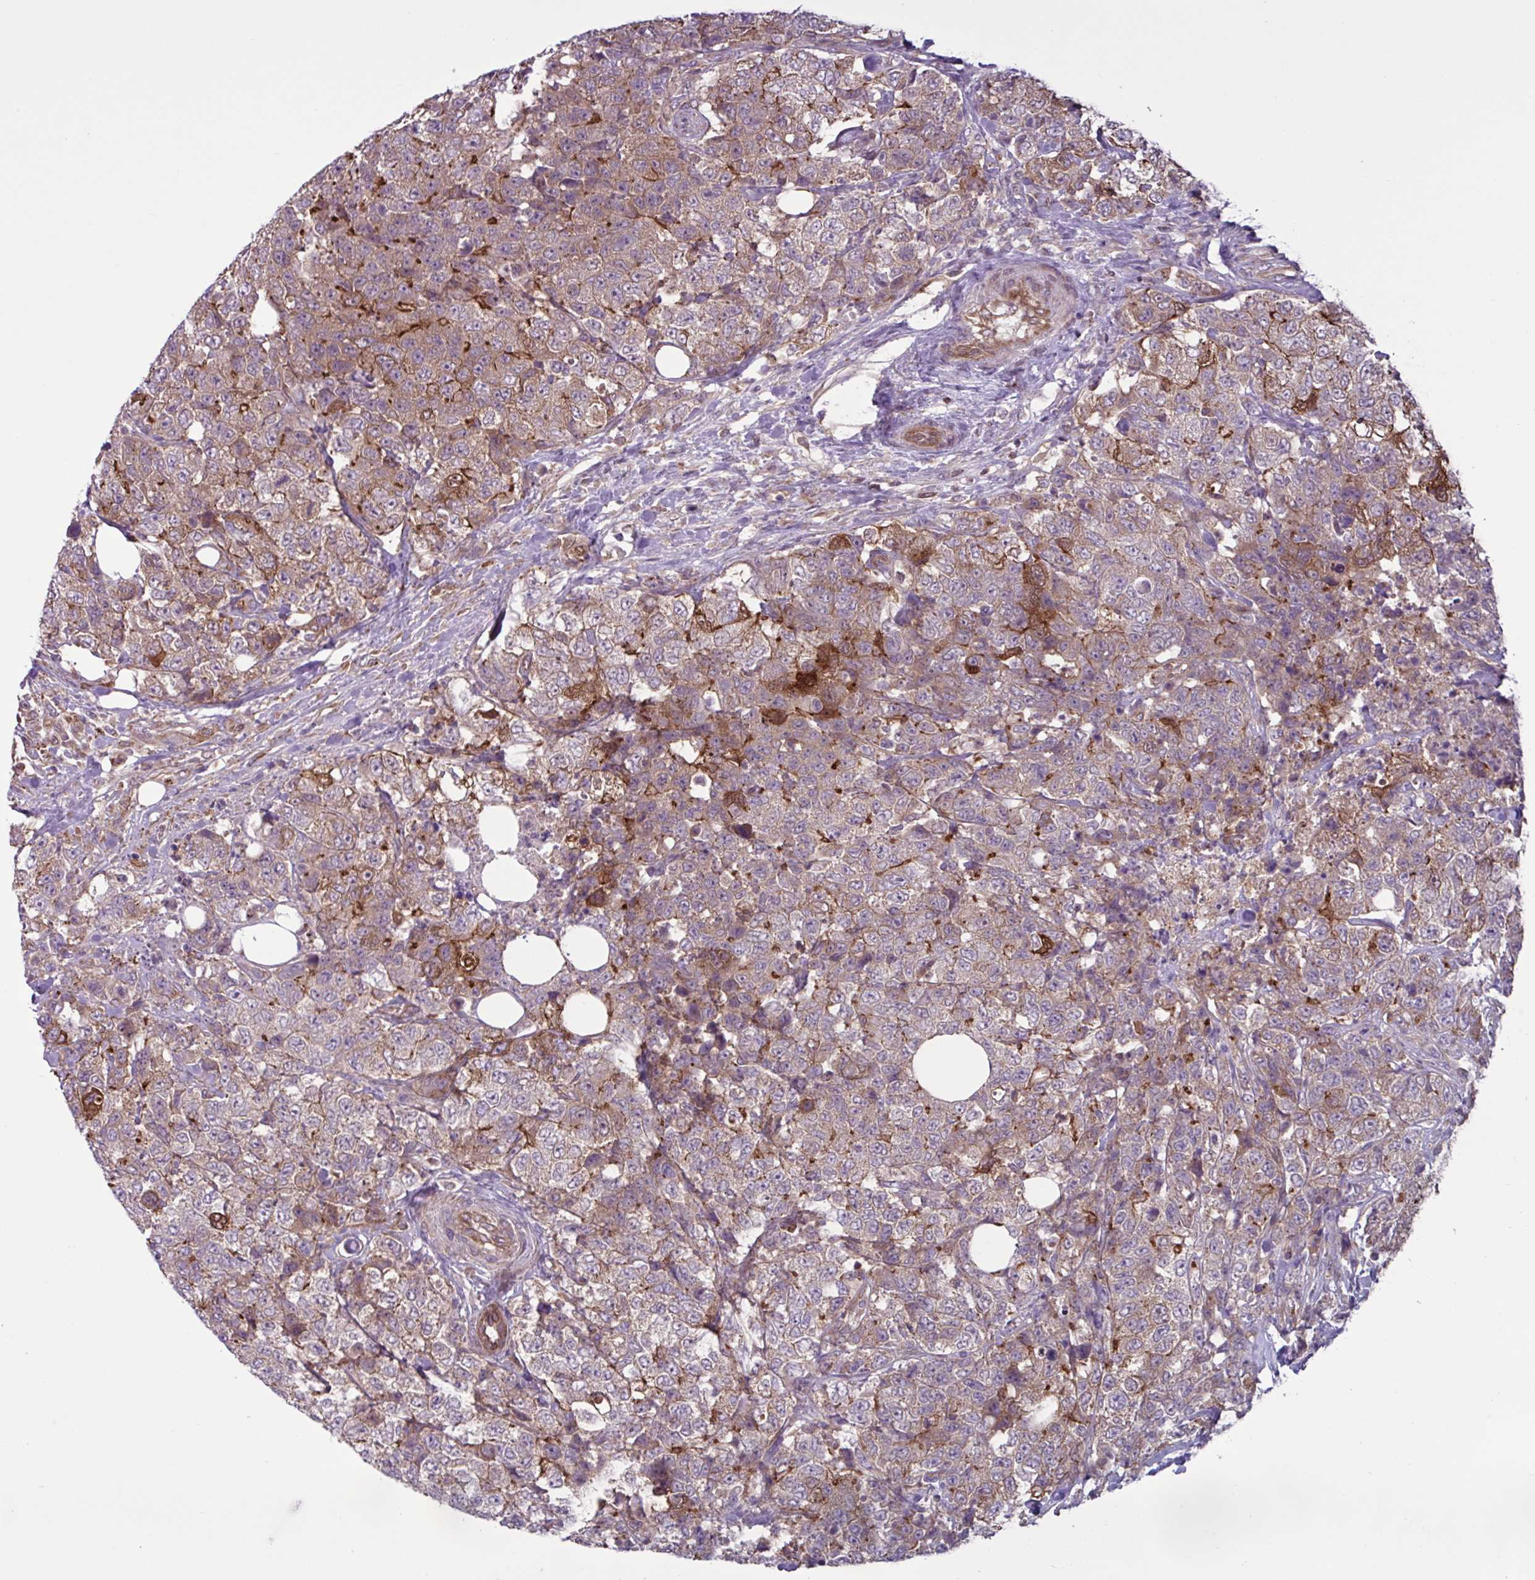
{"staining": {"intensity": "moderate", "quantity": "25%-75%", "location": "cytoplasmic/membranous"}, "tissue": "urothelial cancer", "cell_type": "Tumor cells", "image_type": "cancer", "snomed": [{"axis": "morphology", "description": "Urothelial carcinoma, High grade"}, {"axis": "topography", "description": "Urinary bladder"}], "caption": "Protein staining shows moderate cytoplasmic/membranous staining in about 25%-75% of tumor cells in urothelial carcinoma (high-grade).", "gene": "GLTP", "patient": {"sex": "female", "age": 78}}